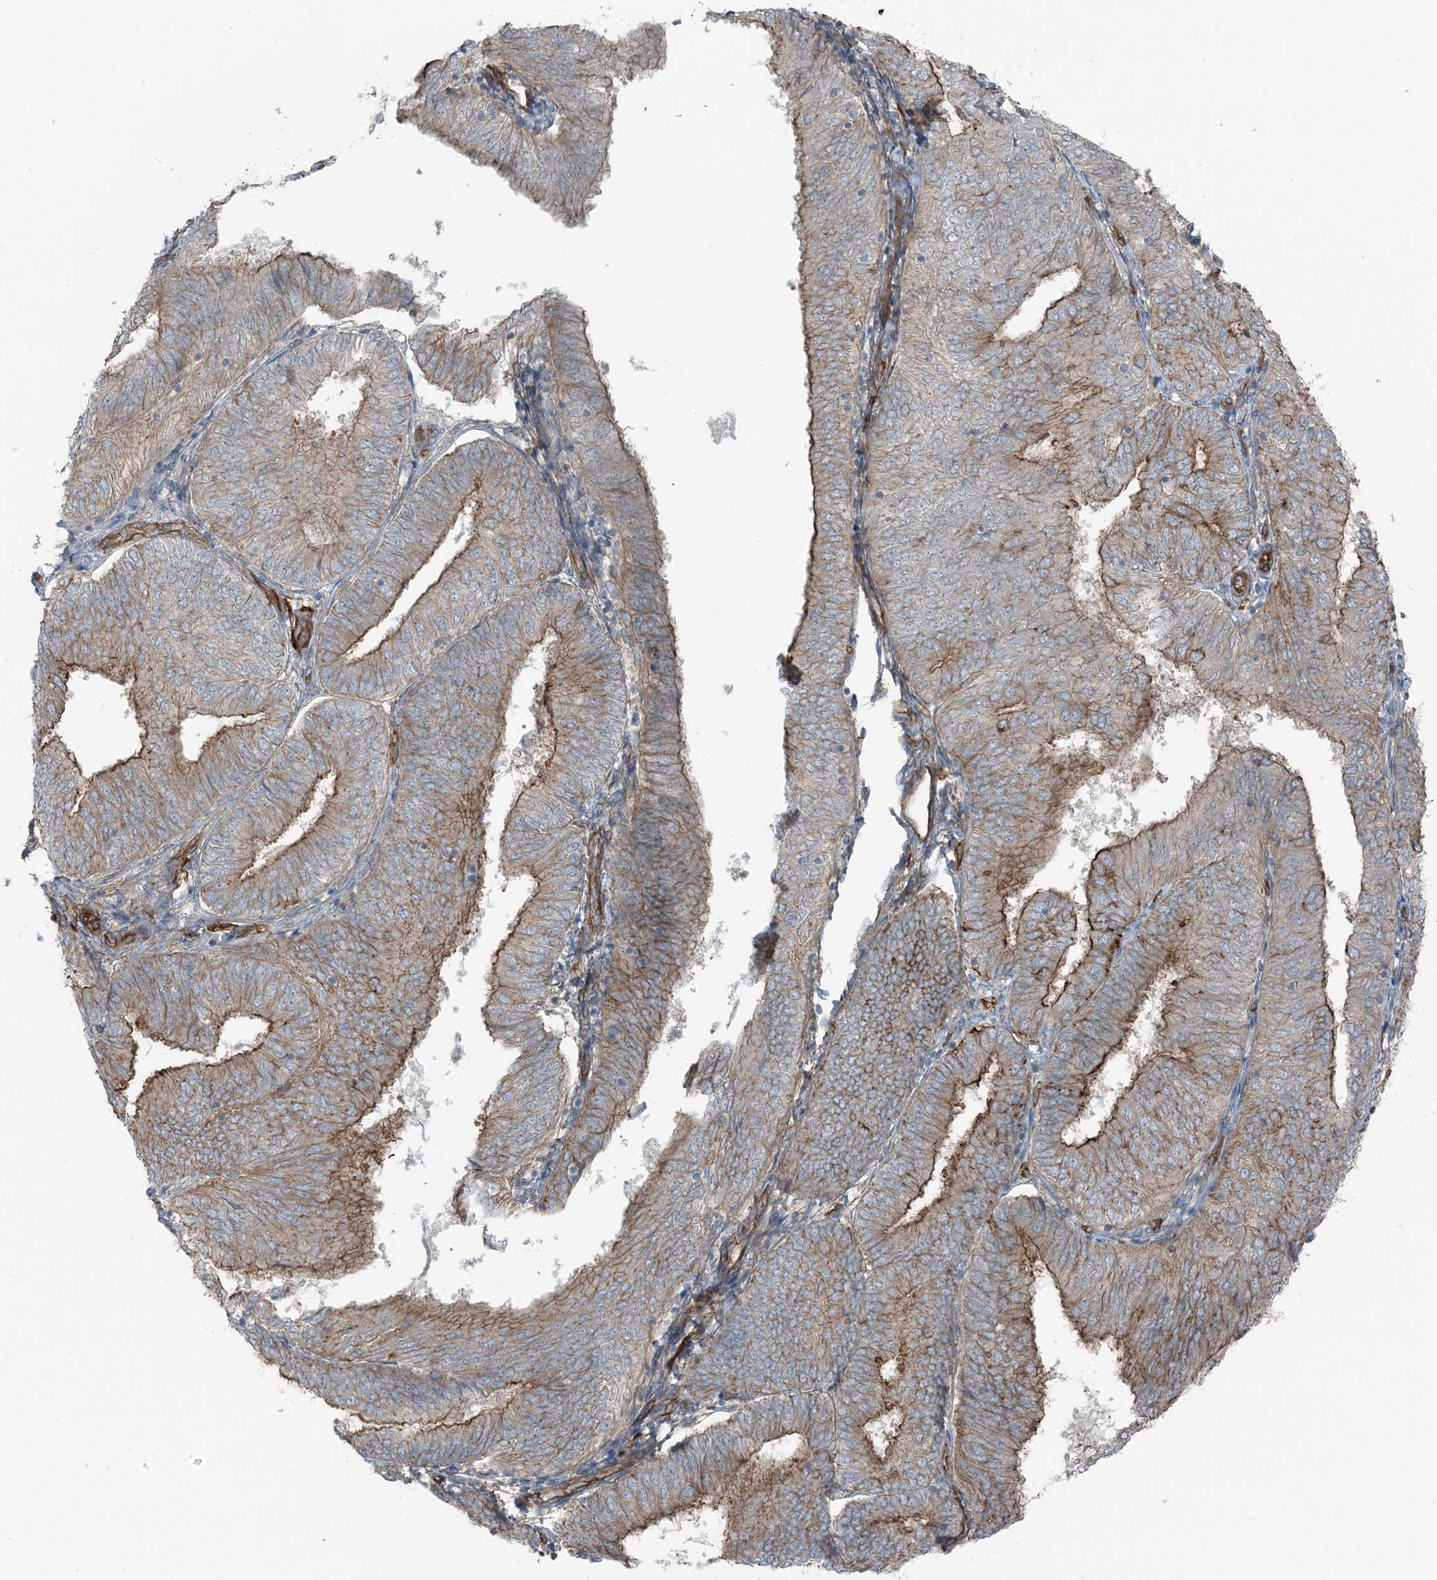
{"staining": {"intensity": "moderate", "quantity": "25%-75%", "location": "cytoplasmic/membranous"}, "tissue": "endometrial cancer", "cell_type": "Tumor cells", "image_type": "cancer", "snomed": [{"axis": "morphology", "description": "Adenocarcinoma, NOS"}, {"axis": "topography", "description": "Endometrium"}], "caption": "Immunohistochemical staining of human endometrial cancer (adenocarcinoma) demonstrates moderate cytoplasmic/membranous protein positivity in approximately 25%-75% of tumor cells.", "gene": "ZFP90", "patient": {"sex": "female", "age": 58}}